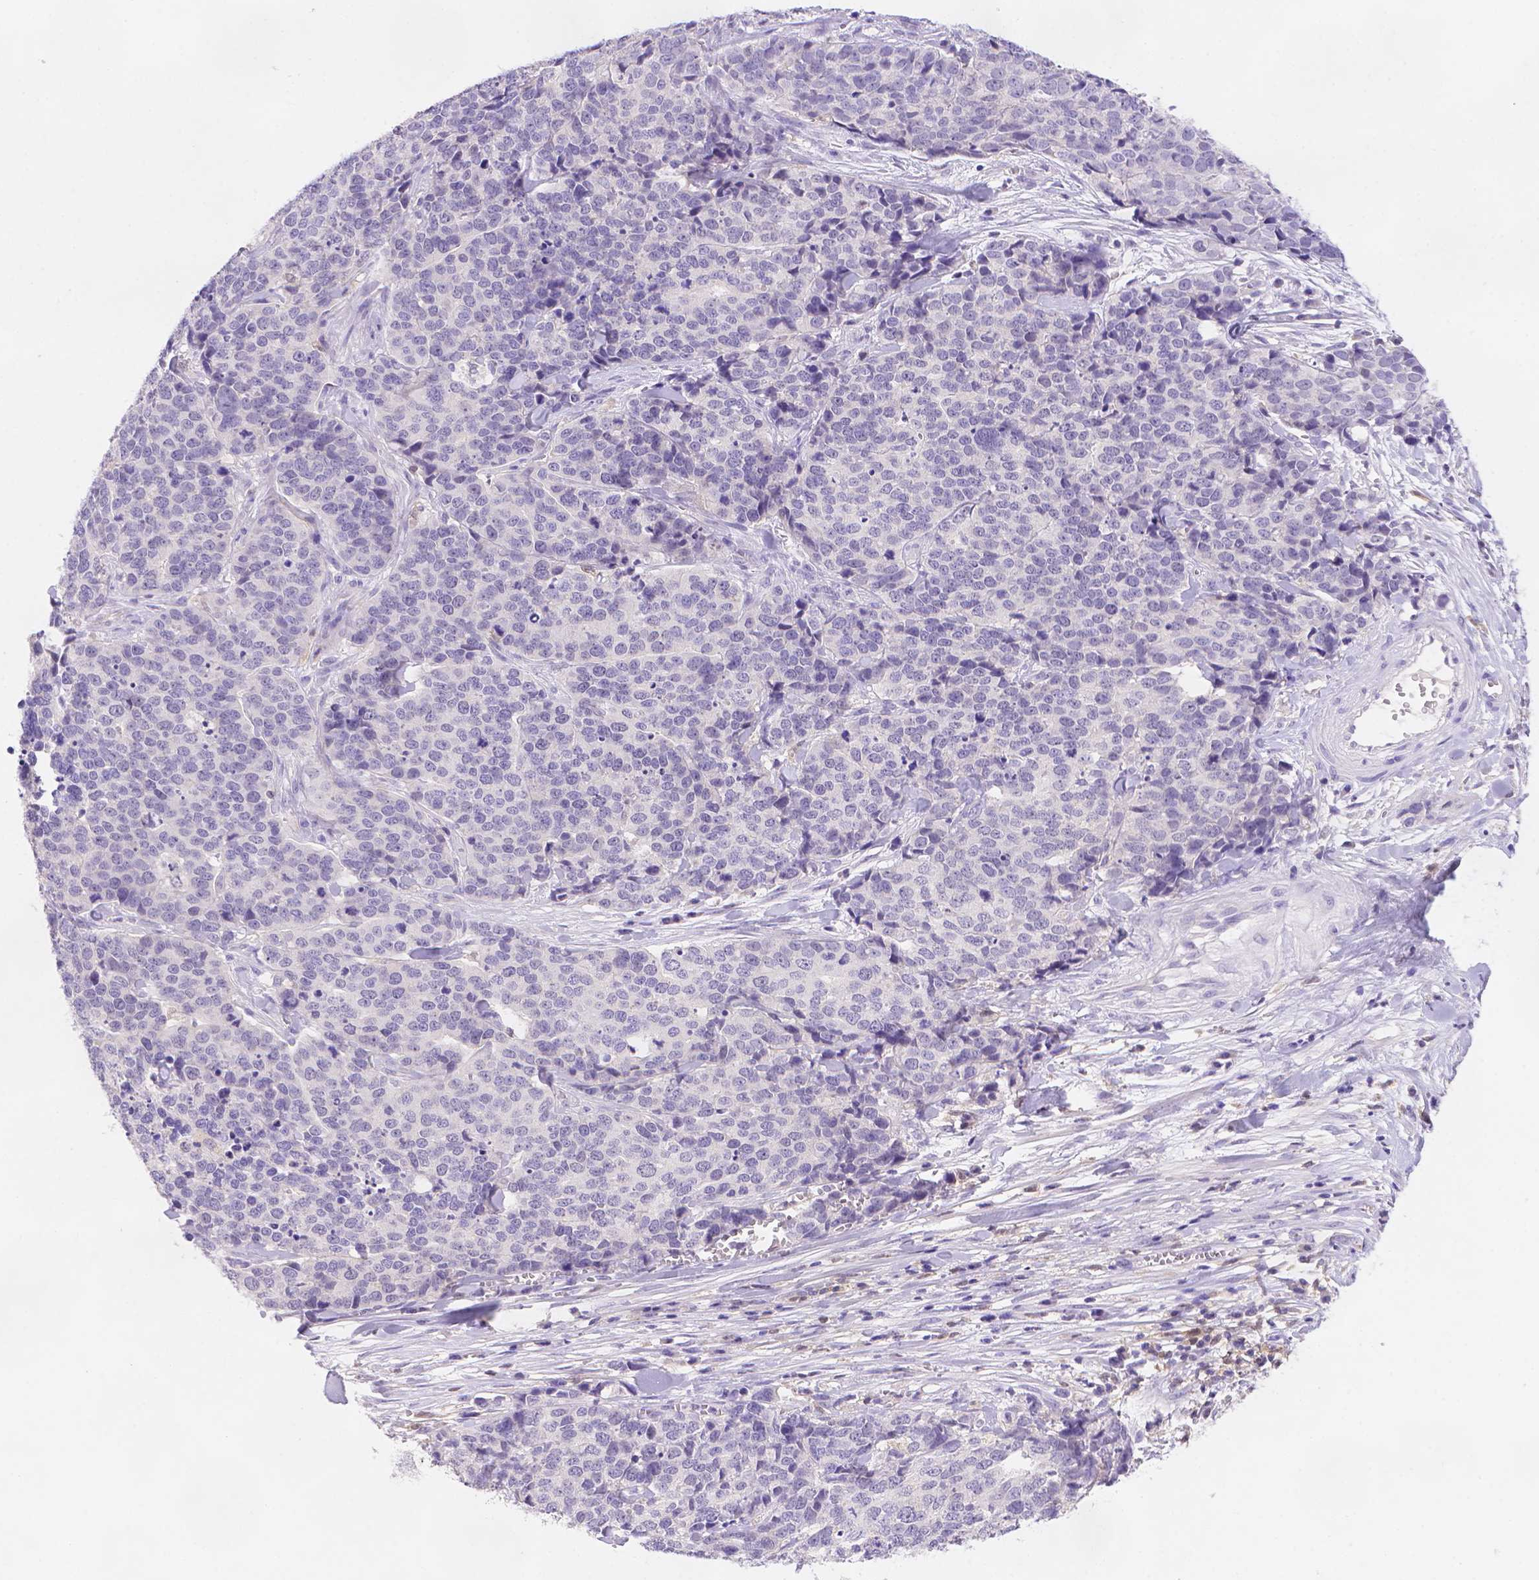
{"staining": {"intensity": "negative", "quantity": "none", "location": "none"}, "tissue": "ovarian cancer", "cell_type": "Tumor cells", "image_type": "cancer", "snomed": [{"axis": "morphology", "description": "Carcinoma, endometroid"}, {"axis": "topography", "description": "Ovary"}], "caption": "IHC of human ovarian cancer (endometroid carcinoma) shows no staining in tumor cells.", "gene": "FGD2", "patient": {"sex": "female", "age": 65}}